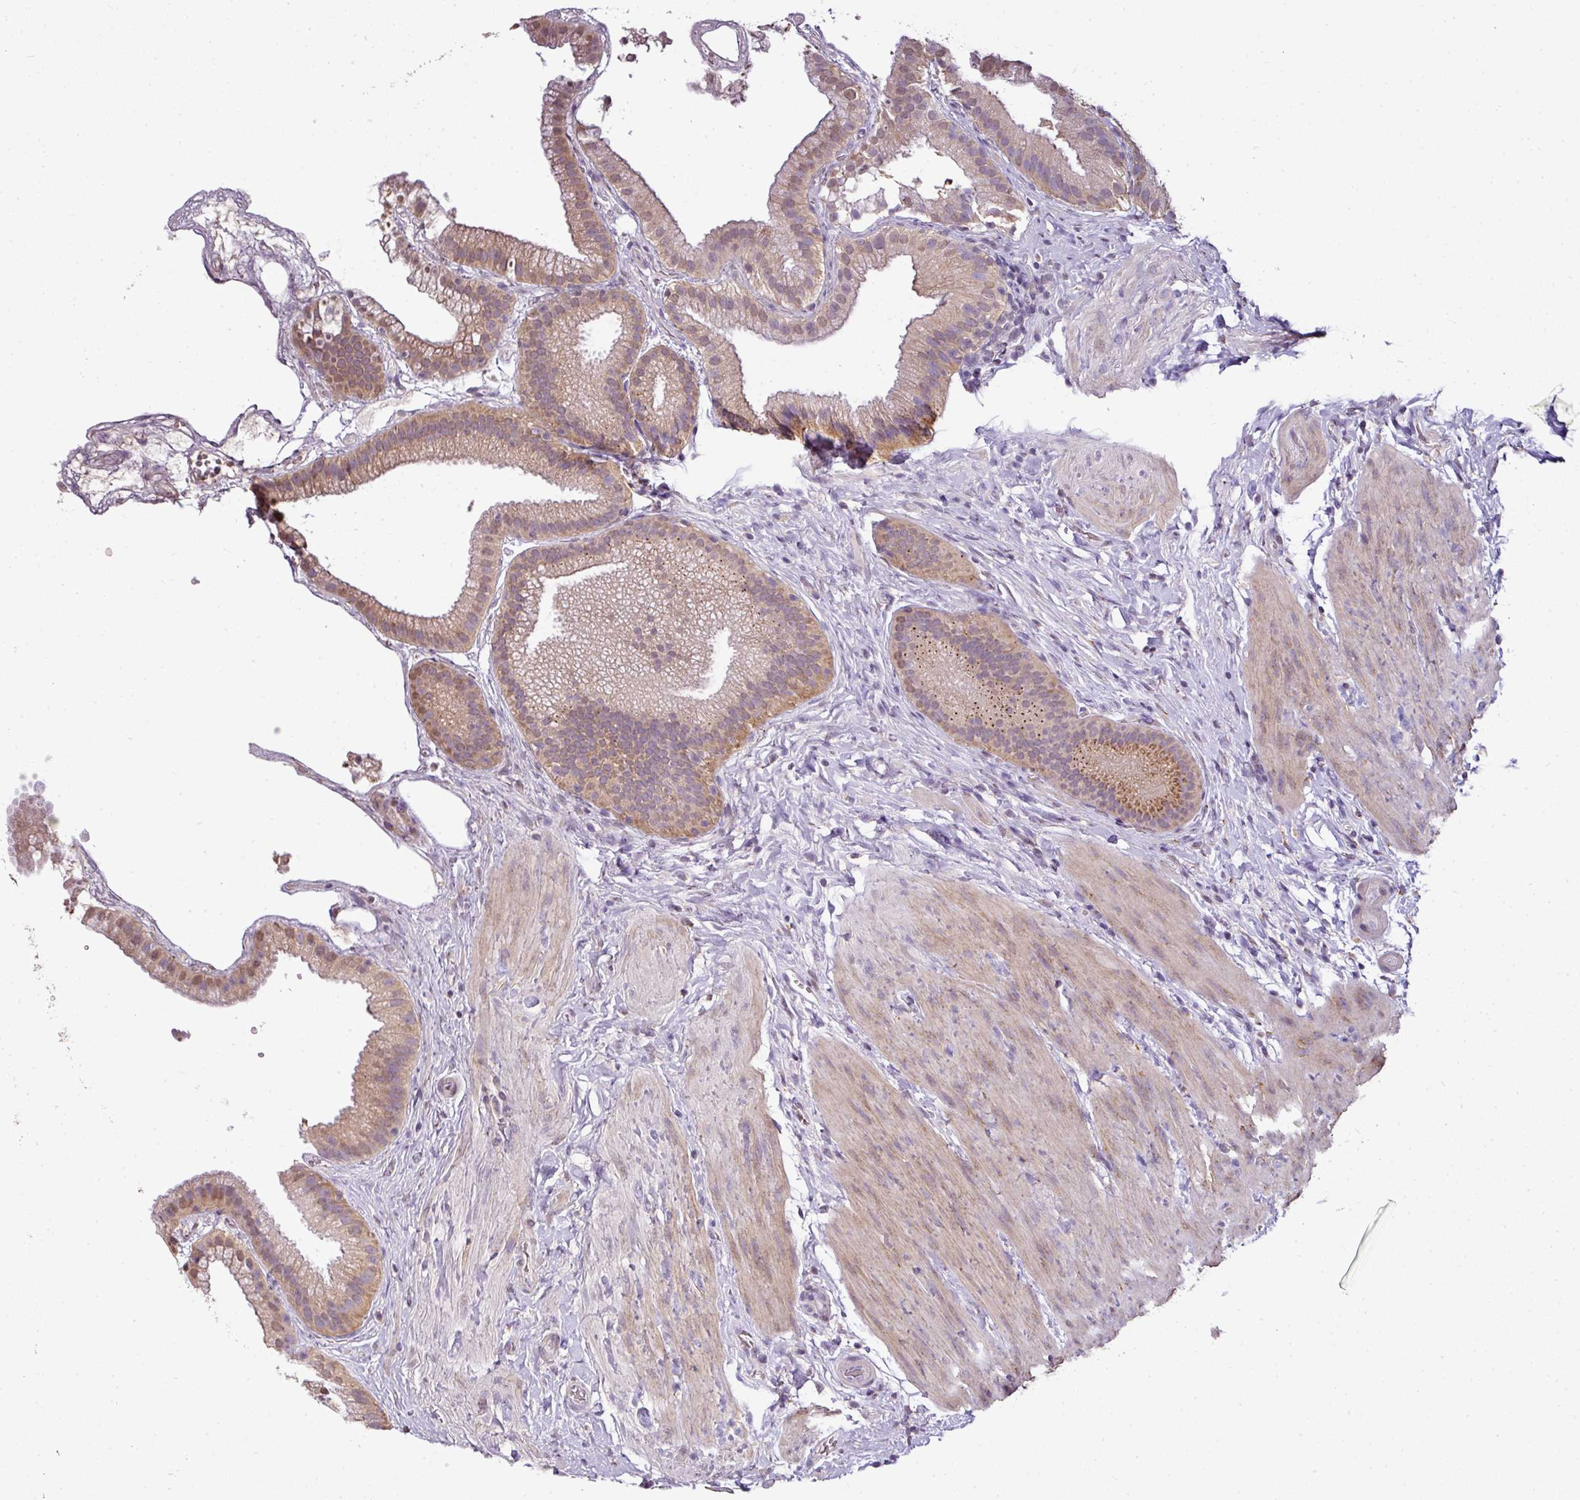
{"staining": {"intensity": "moderate", "quantity": ">75%", "location": "cytoplasmic/membranous"}, "tissue": "gallbladder", "cell_type": "Glandular cells", "image_type": "normal", "snomed": [{"axis": "morphology", "description": "Normal tissue, NOS"}, {"axis": "topography", "description": "Gallbladder"}], "caption": "Gallbladder stained with a protein marker shows moderate staining in glandular cells.", "gene": "JPH2", "patient": {"sex": "female", "age": 63}}